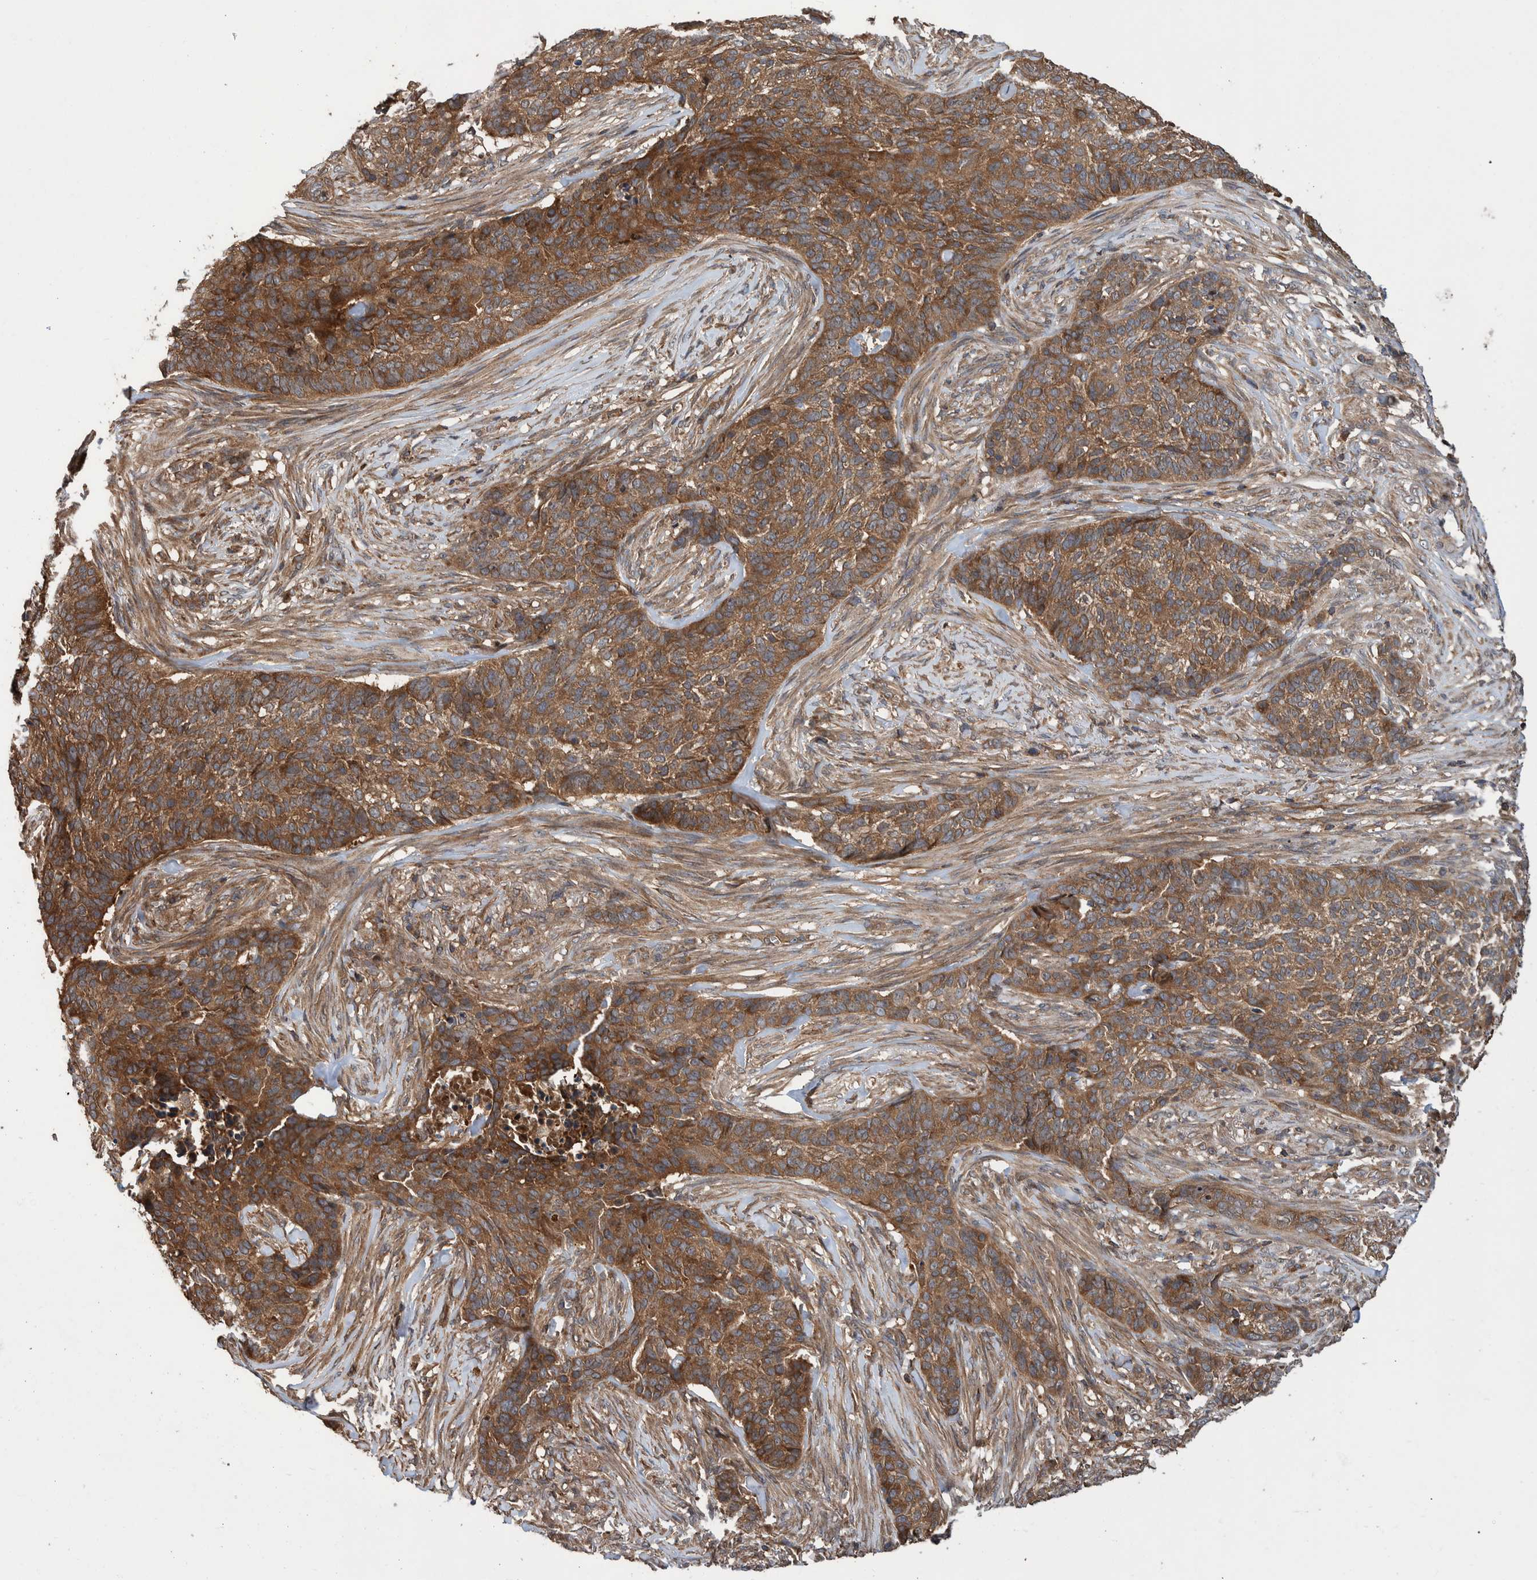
{"staining": {"intensity": "moderate", "quantity": ">75%", "location": "cytoplasmic/membranous"}, "tissue": "skin cancer", "cell_type": "Tumor cells", "image_type": "cancer", "snomed": [{"axis": "morphology", "description": "Basal cell carcinoma"}, {"axis": "topography", "description": "Skin"}], "caption": "A photomicrograph showing moderate cytoplasmic/membranous positivity in approximately >75% of tumor cells in basal cell carcinoma (skin), as visualized by brown immunohistochemical staining.", "gene": "VBP1", "patient": {"sex": "male", "age": 85}}